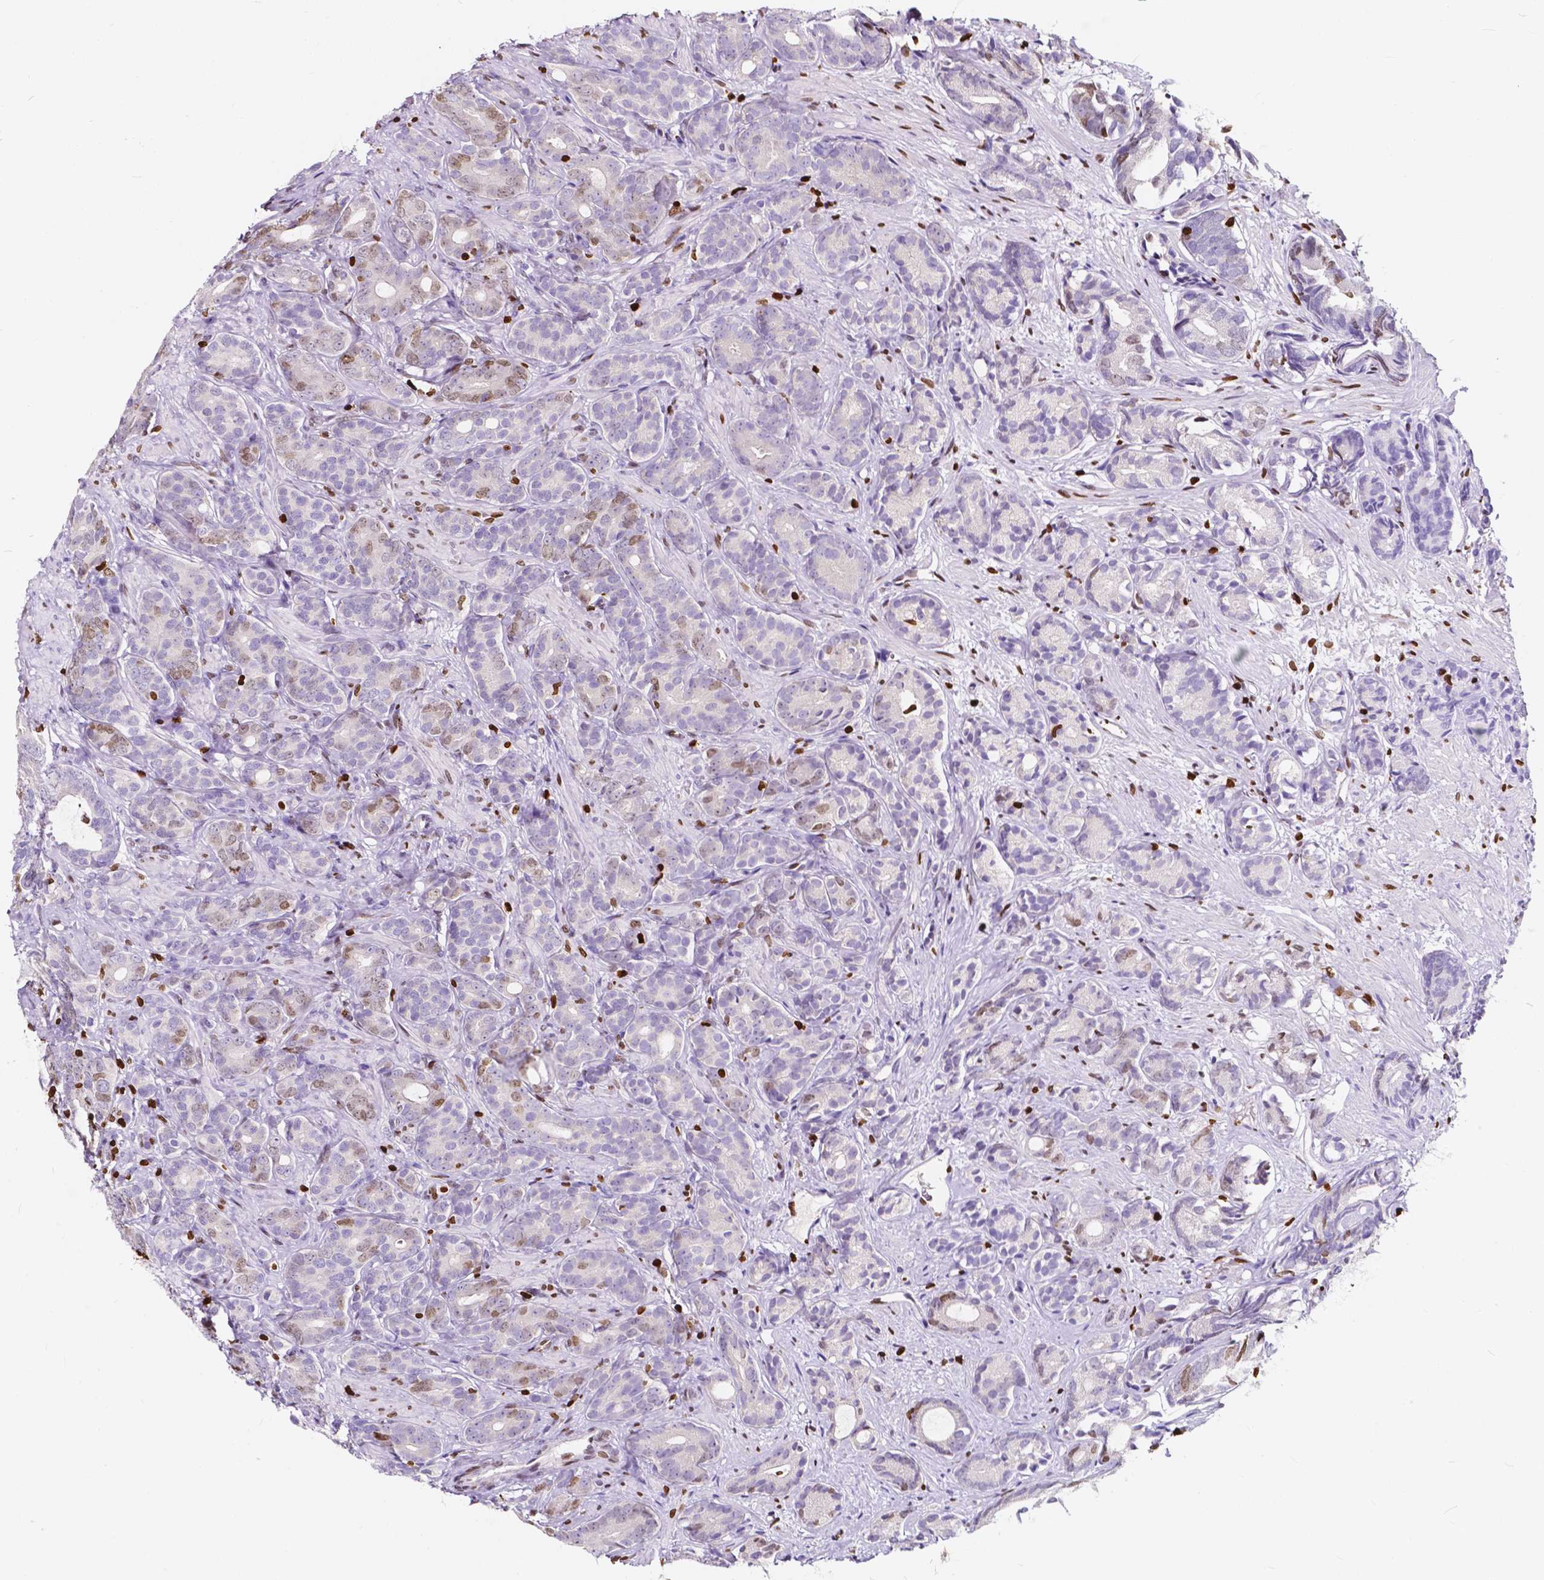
{"staining": {"intensity": "weak", "quantity": "<25%", "location": "nuclear"}, "tissue": "prostate cancer", "cell_type": "Tumor cells", "image_type": "cancer", "snomed": [{"axis": "morphology", "description": "Adenocarcinoma, High grade"}, {"axis": "topography", "description": "Prostate"}], "caption": "Prostate cancer (high-grade adenocarcinoma) stained for a protein using immunohistochemistry (IHC) exhibits no staining tumor cells.", "gene": "CBY3", "patient": {"sex": "male", "age": 84}}